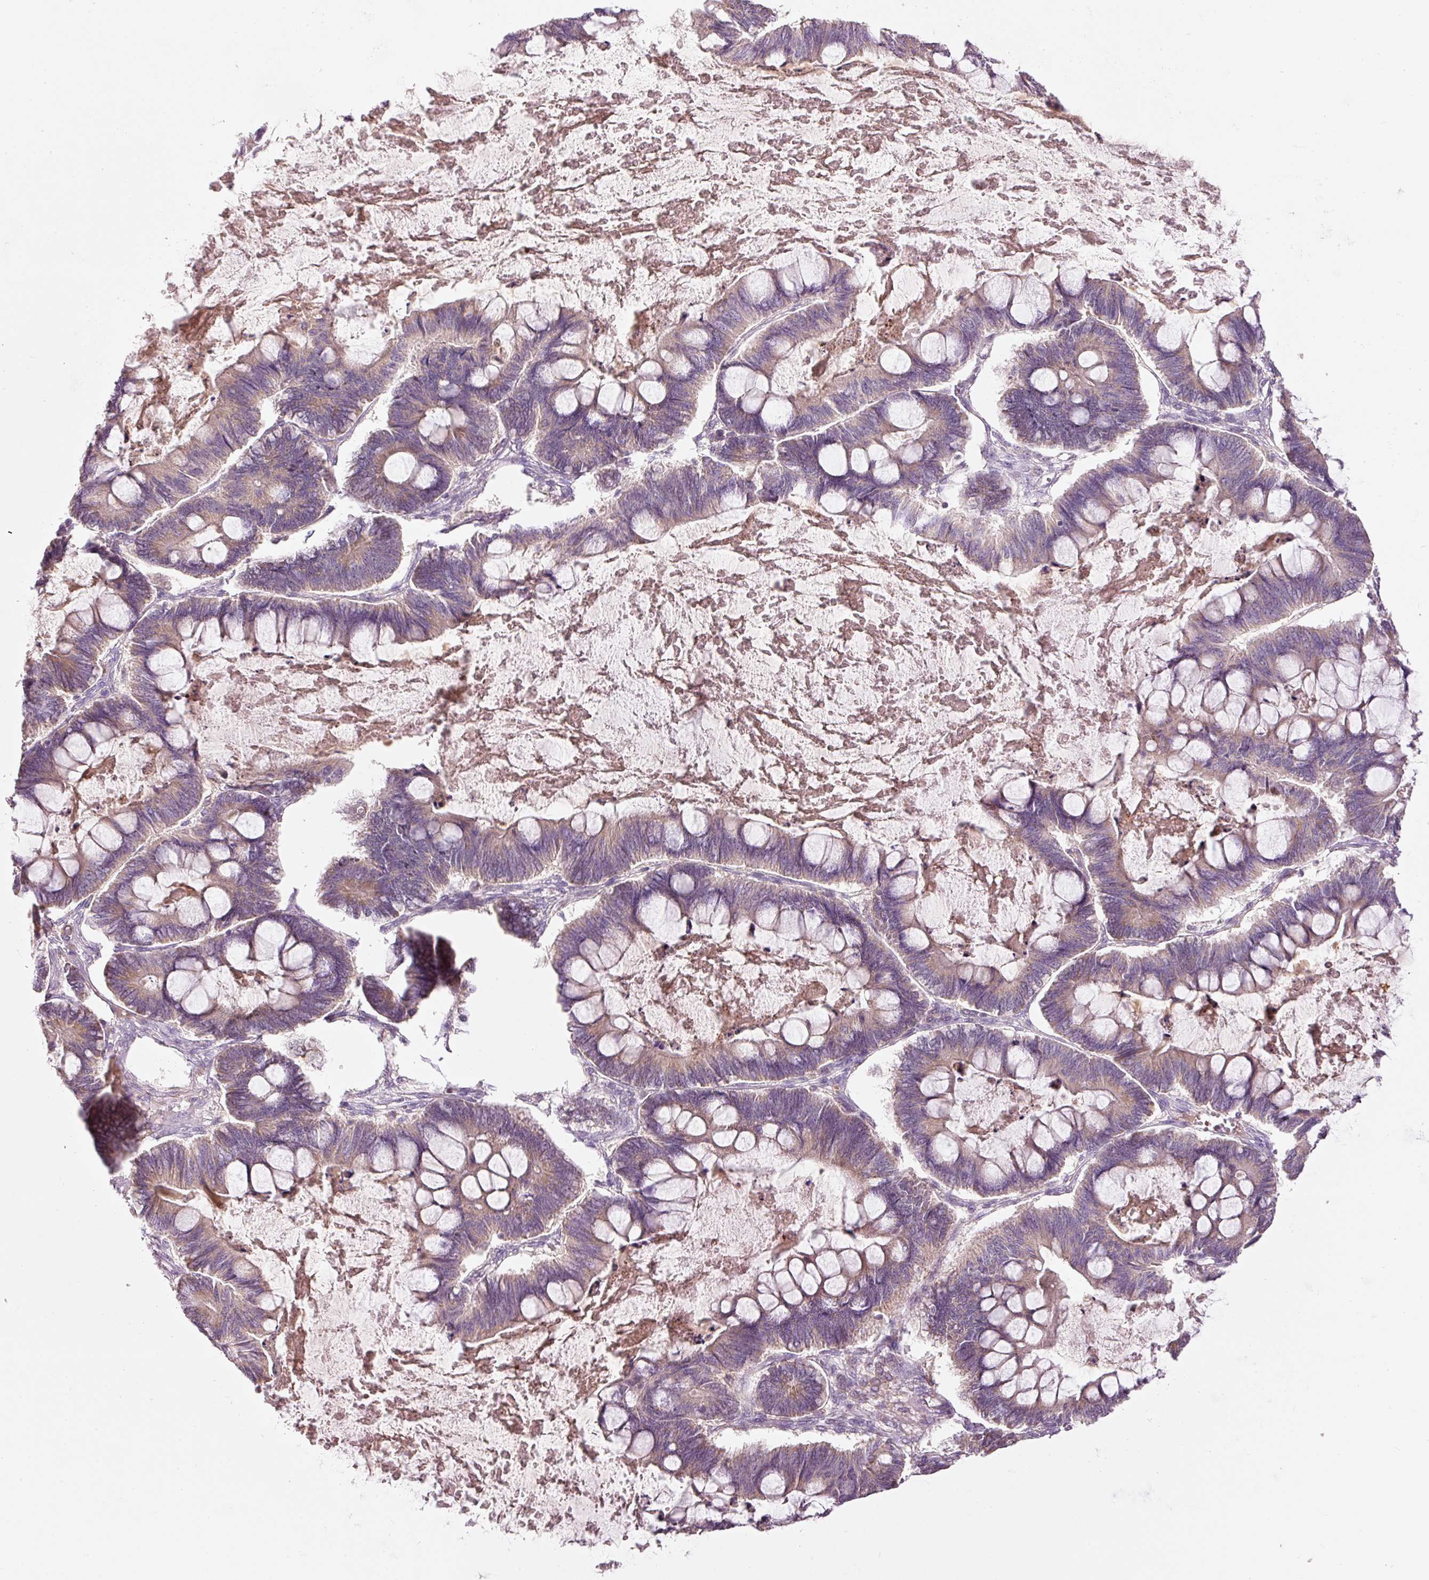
{"staining": {"intensity": "weak", "quantity": "<25%", "location": "cytoplasmic/membranous"}, "tissue": "ovarian cancer", "cell_type": "Tumor cells", "image_type": "cancer", "snomed": [{"axis": "morphology", "description": "Cystadenocarcinoma, mucinous, NOS"}, {"axis": "topography", "description": "Ovary"}], "caption": "Immunohistochemistry (IHC) image of neoplastic tissue: human ovarian cancer (mucinous cystadenocarcinoma) stained with DAB reveals no significant protein expression in tumor cells. The staining was performed using DAB (3,3'-diaminobenzidine) to visualize the protein expression in brown, while the nuclei were stained in blue with hematoxylin (Magnification: 20x).", "gene": "KLHL21", "patient": {"sex": "female", "age": 61}}